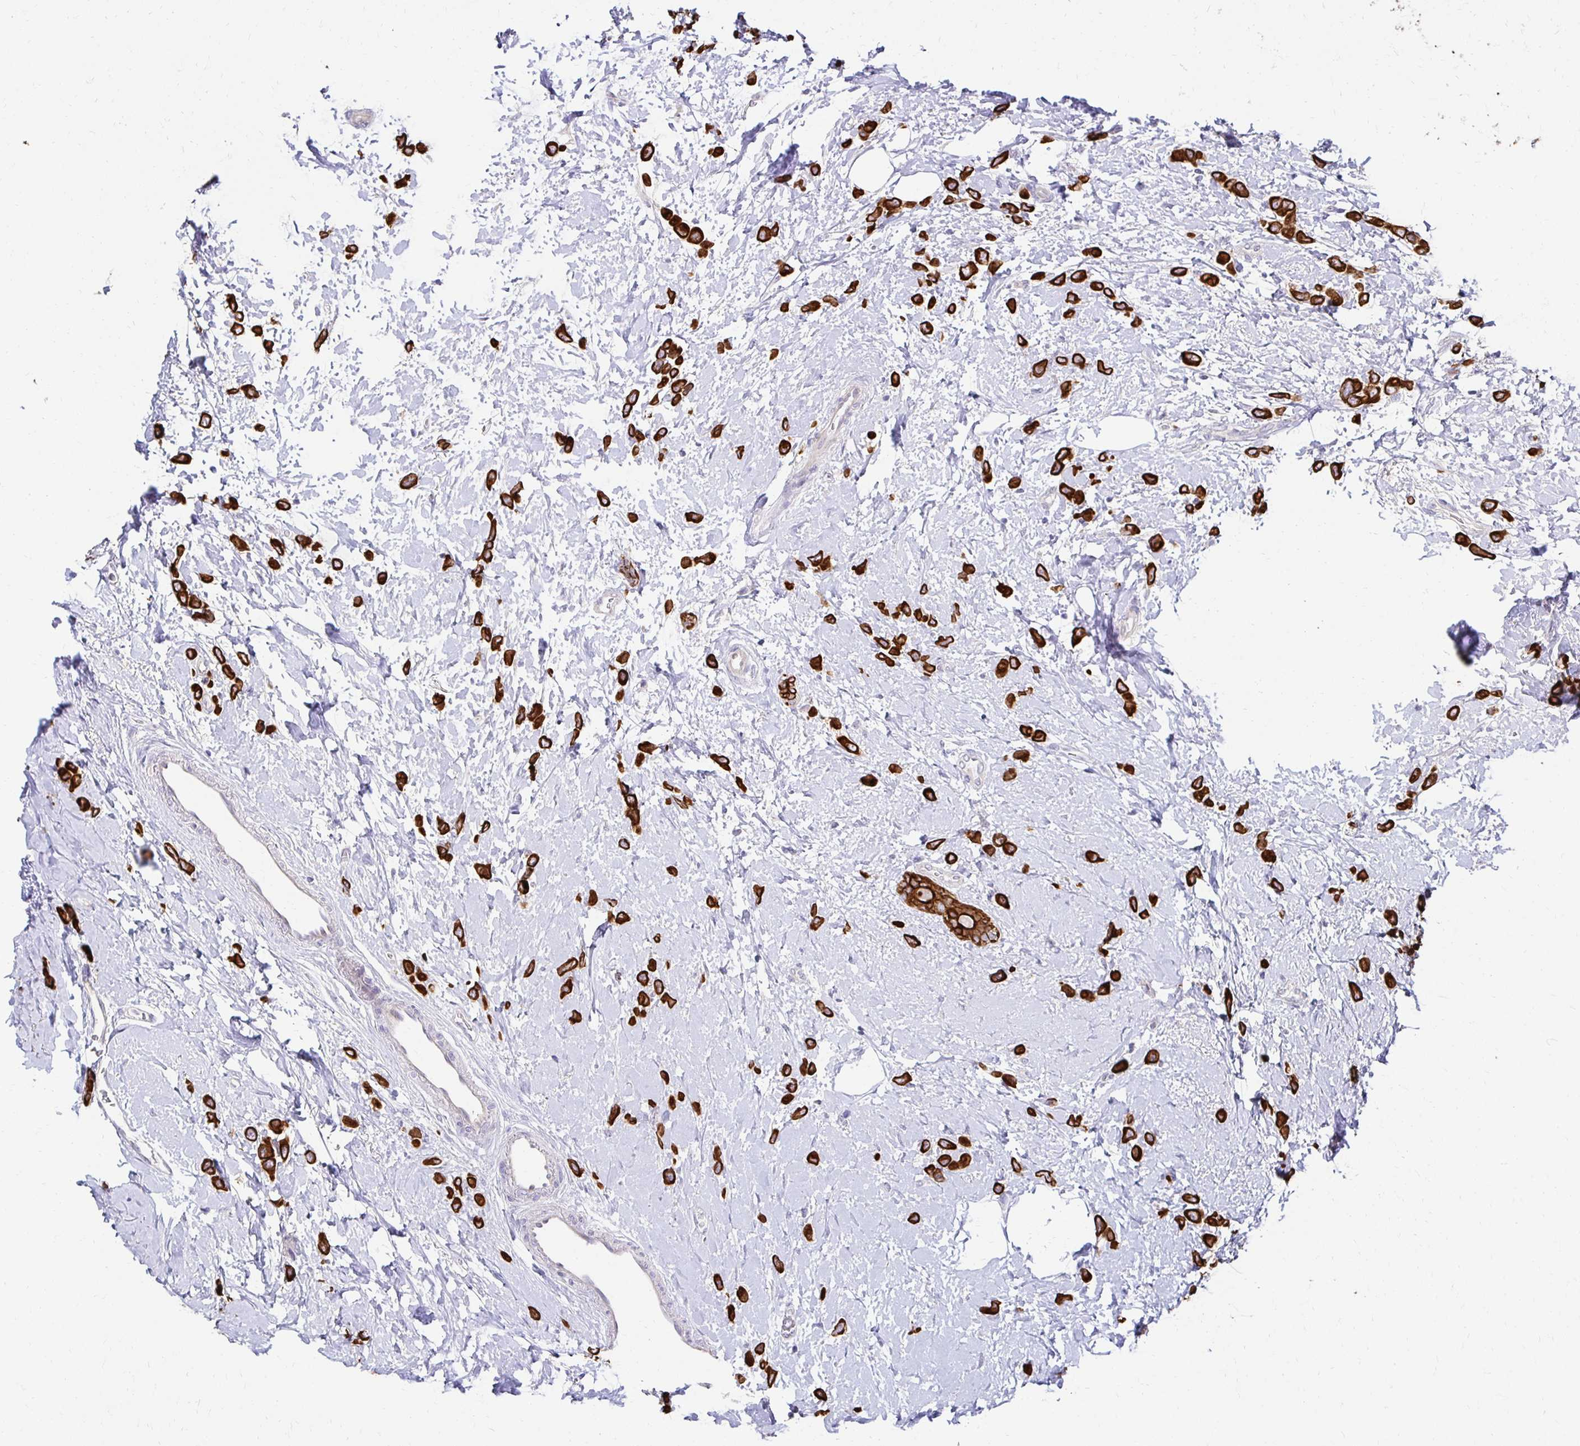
{"staining": {"intensity": "strong", "quantity": ">75%", "location": "cytoplasmic/membranous"}, "tissue": "breast cancer", "cell_type": "Tumor cells", "image_type": "cancer", "snomed": [{"axis": "morphology", "description": "Lobular carcinoma"}, {"axis": "topography", "description": "Breast"}], "caption": "Breast lobular carcinoma stained with DAB (3,3'-diaminobenzidine) immunohistochemistry displays high levels of strong cytoplasmic/membranous positivity in approximately >75% of tumor cells.", "gene": "C1QTNF2", "patient": {"sex": "female", "age": 66}}